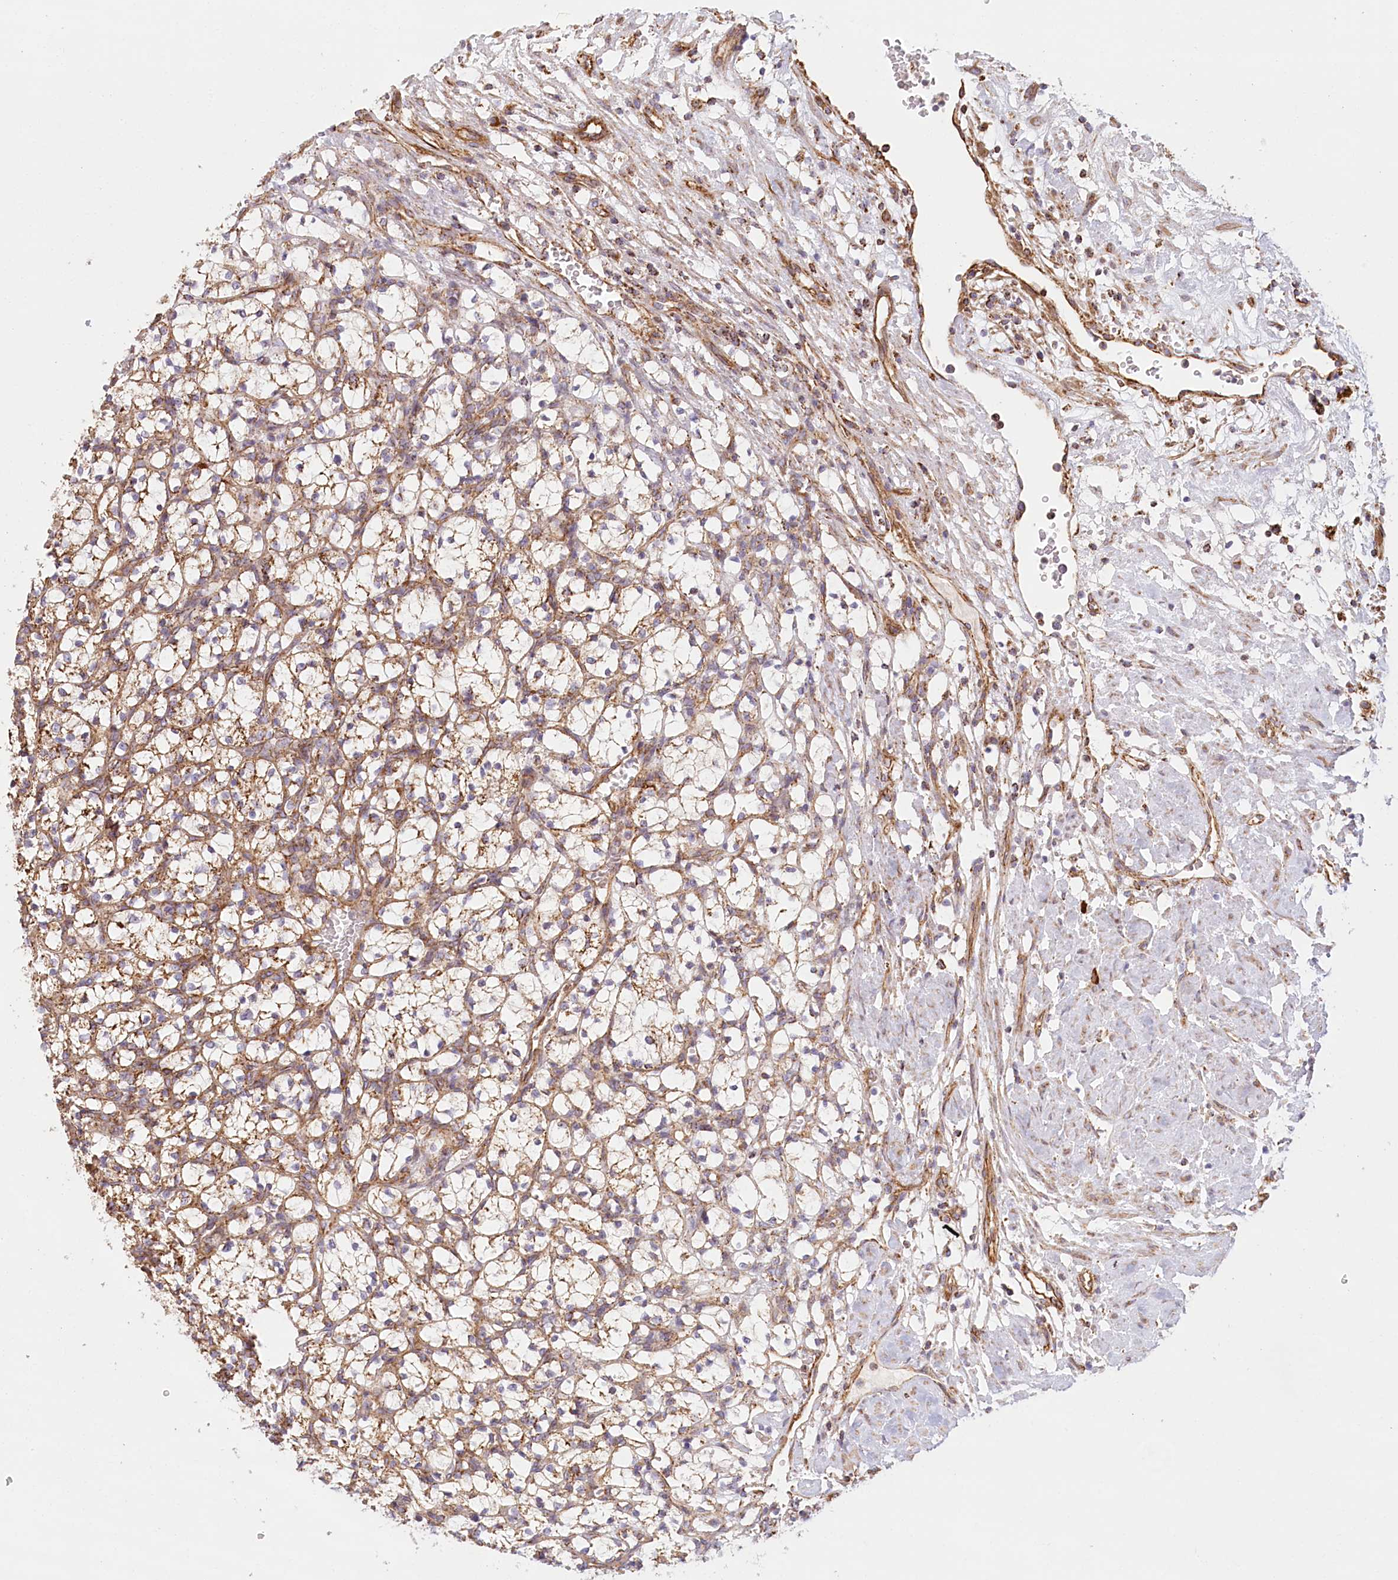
{"staining": {"intensity": "moderate", "quantity": ">75%", "location": "cytoplasmic/membranous"}, "tissue": "renal cancer", "cell_type": "Tumor cells", "image_type": "cancer", "snomed": [{"axis": "morphology", "description": "Adenocarcinoma, NOS"}, {"axis": "topography", "description": "Kidney"}], "caption": "Renal cancer (adenocarcinoma) tissue shows moderate cytoplasmic/membranous positivity in about >75% of tumor cells", "gene": "UMPS", "patient": {"sex": "female", "age": 69}}